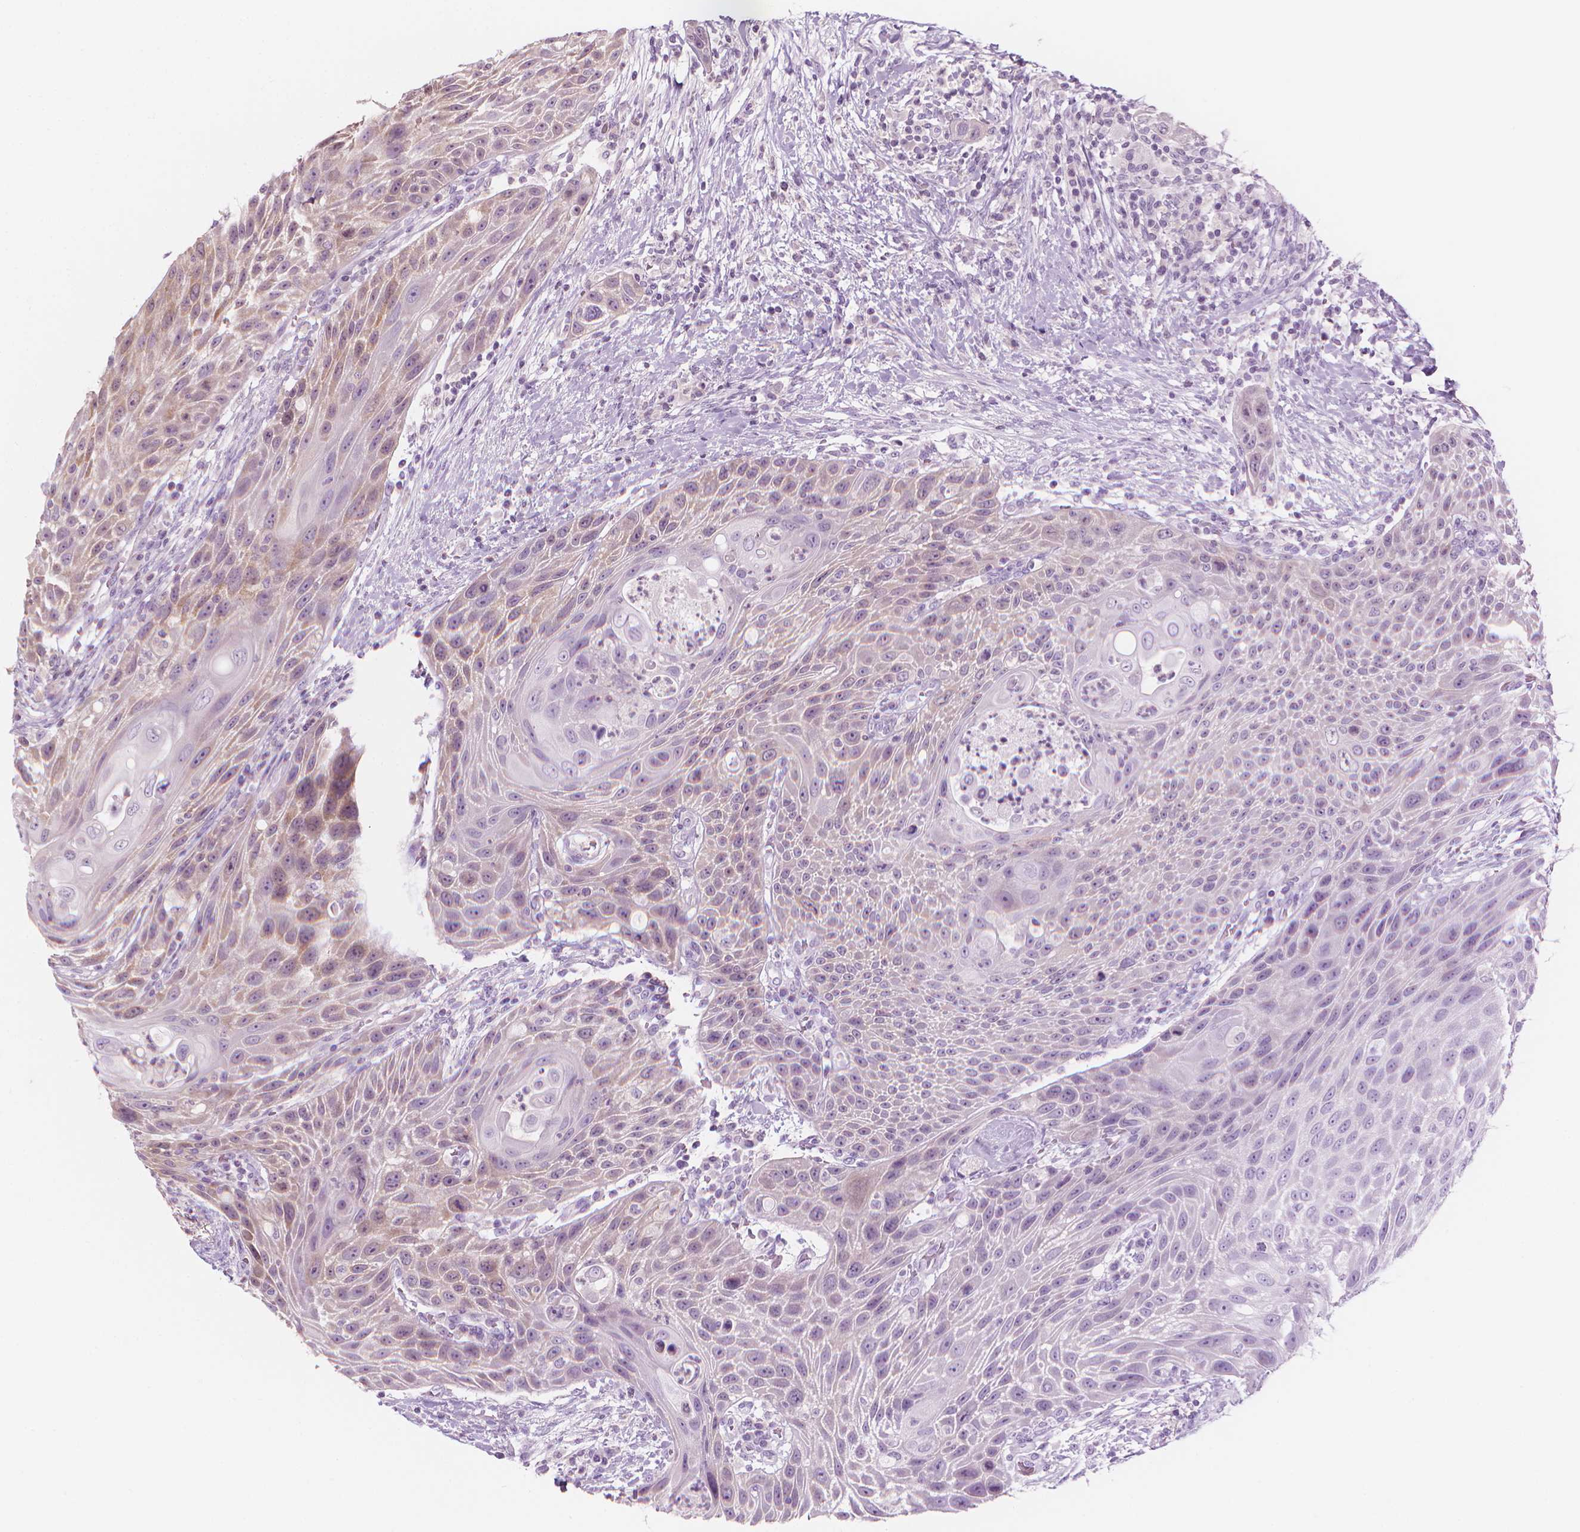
{"staining": {"intensity": "weak", "quantity": "<25%", "location": "cytoplasmic/membranous,nuclear"}, "tissue": "head and neck cancer", "cell_type": "Tumor cells", "image_type": "cancer", "snomed": [{"axis": "morphology", "description": "Squamous cell carcinoma, NOS"}, {"axis": "topography", "description": "Head-Neck"}], "caption": "Histopathology image shows no protein staining in tumor cells of head and neck cancer tissue. (DAB immunohistochemistry (IHC), high magnification).", "gene": "SHMT1", "patient": {"sex": "male", "age": 69}}